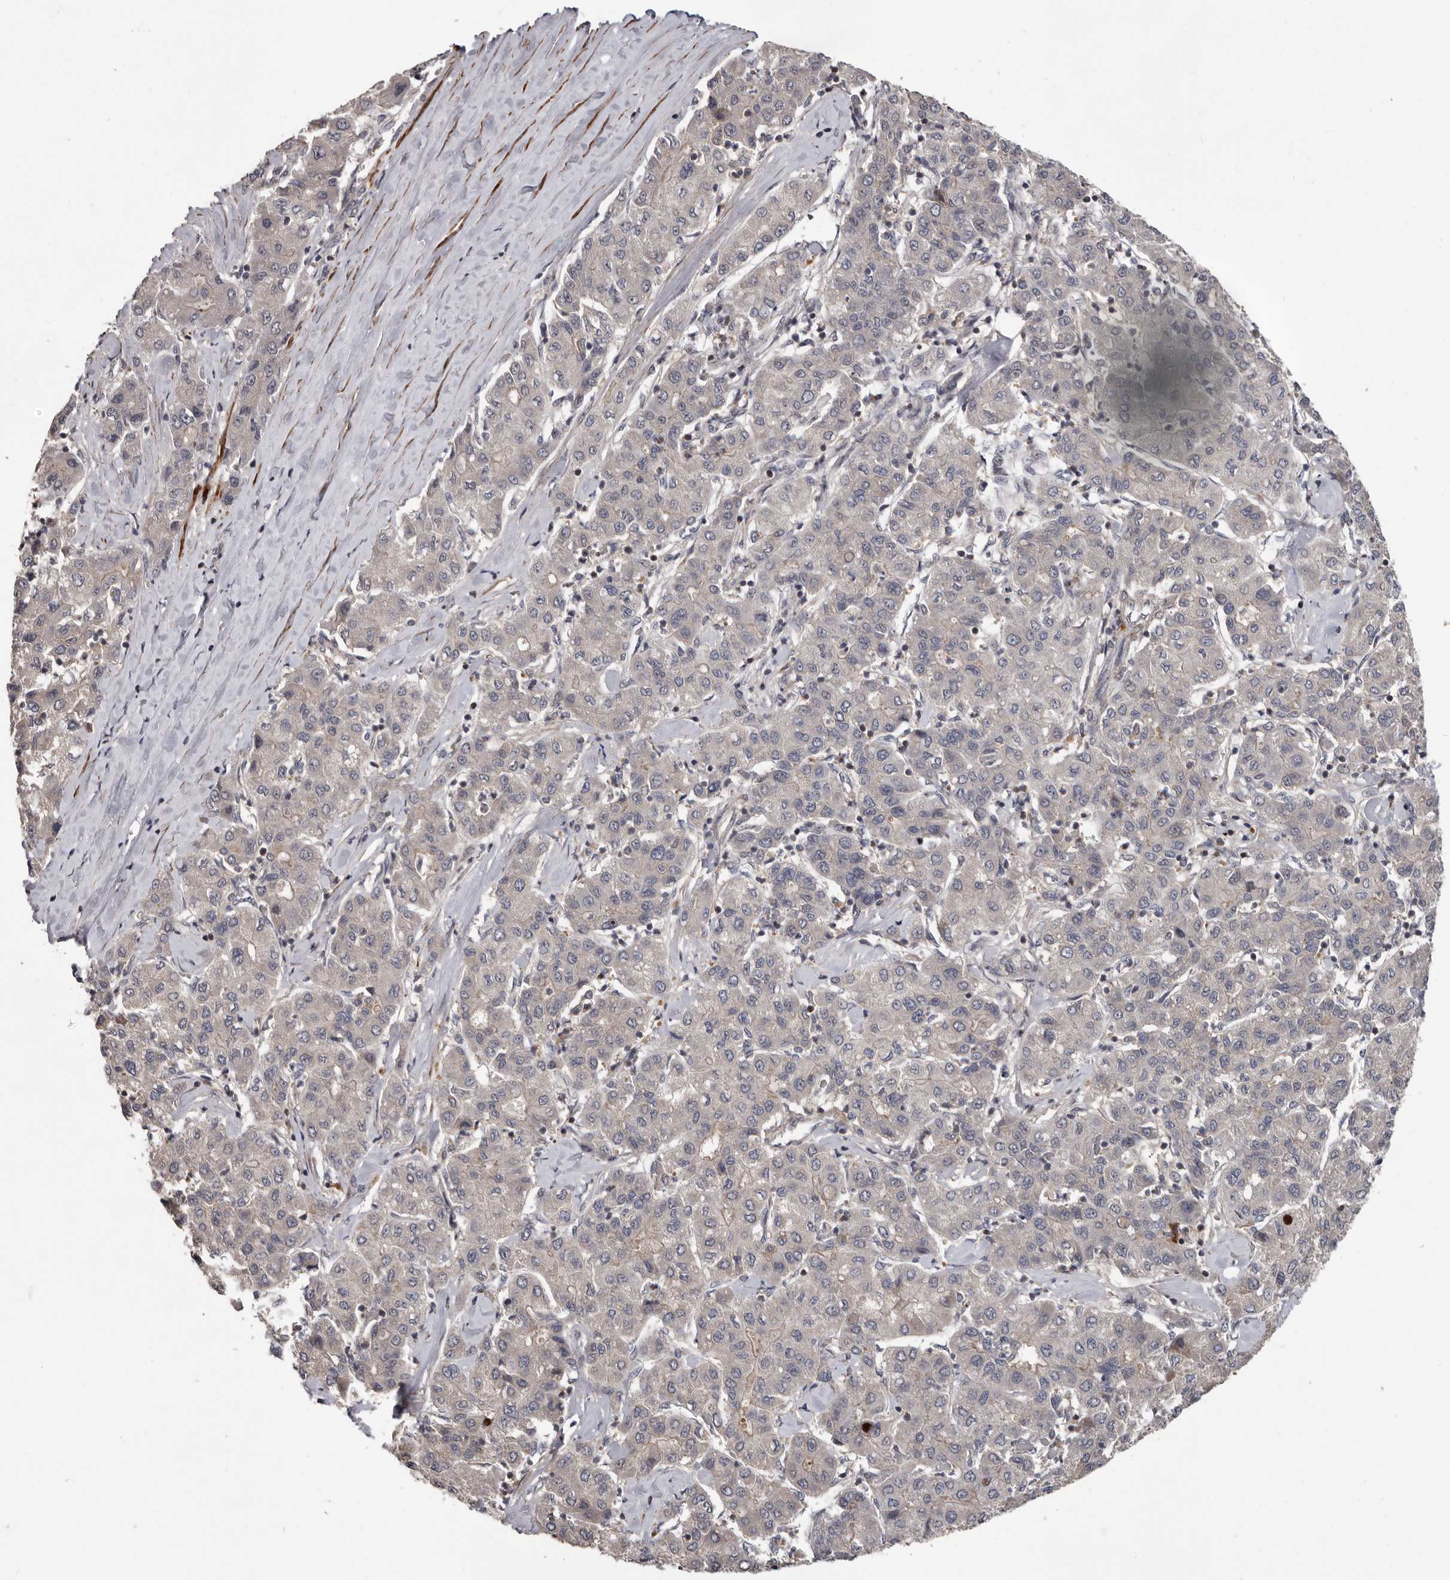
{"staining": {"intensity": "negative", "quantity": "none", "location": "none"}, "tissue": "liver cancer", "cell_type": "Tumor cells", "image_type": "cancer", "snomed": [{"axis": "morphology", "description": "Carcinoma, Hepatocellular, NOS"}, {"axis": "topography", "description": "Liver"}], "caption": "Tumor cells are negative for brown protein staining in liver hepatocellular carcinoma.", "gene": "FGFR4", "patient": {"sex": "male", "age": 65}}